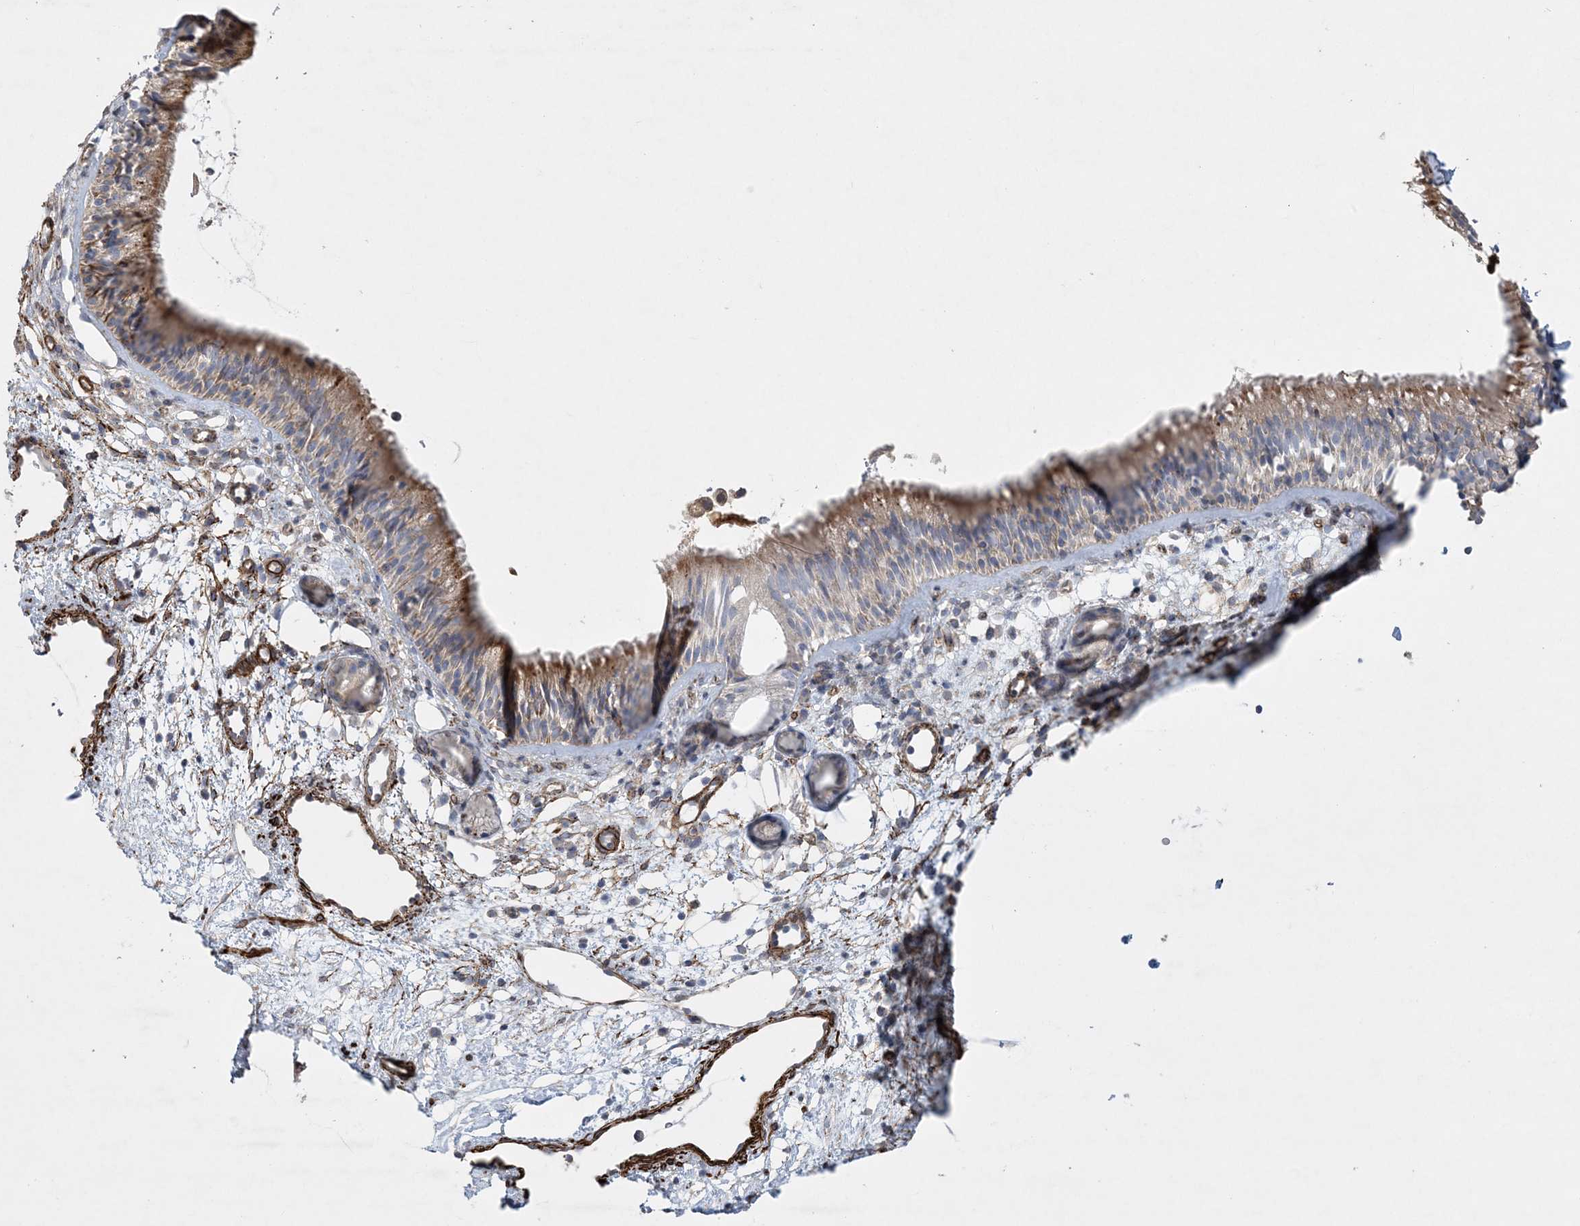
{"staining": {"intensity": "moderate", "quantity": ">75%", "location": "cytoplasmic/membranous"}, "tissue": "nasopharynx", "cell_type": "Respiratory epithelial cells", "image_type": "normal", "snomed": [{"axis": "morphology", "description": "Normal tissue, NOS"}, {"axis": "morphology", "description": "Inflammation, NOS"}, {"axis": "morphology", "description": "Malignant melanoma, Metastatic site"}, {"axis": "topography", "description": "Nasopharynx"}], "caption": "Immunohistochemistry photomicrograph of normal nasopharynx: nasopharynx stained using IHC displays medium levels of moderate protein expression localized specifically in the cytoplasmic/membranous of respiratory epithelial cells, appearing as a cytoplasmic/membranous brown color.", "gene": "ARSJ", "patient": {"sex": "male", "age": 70}}